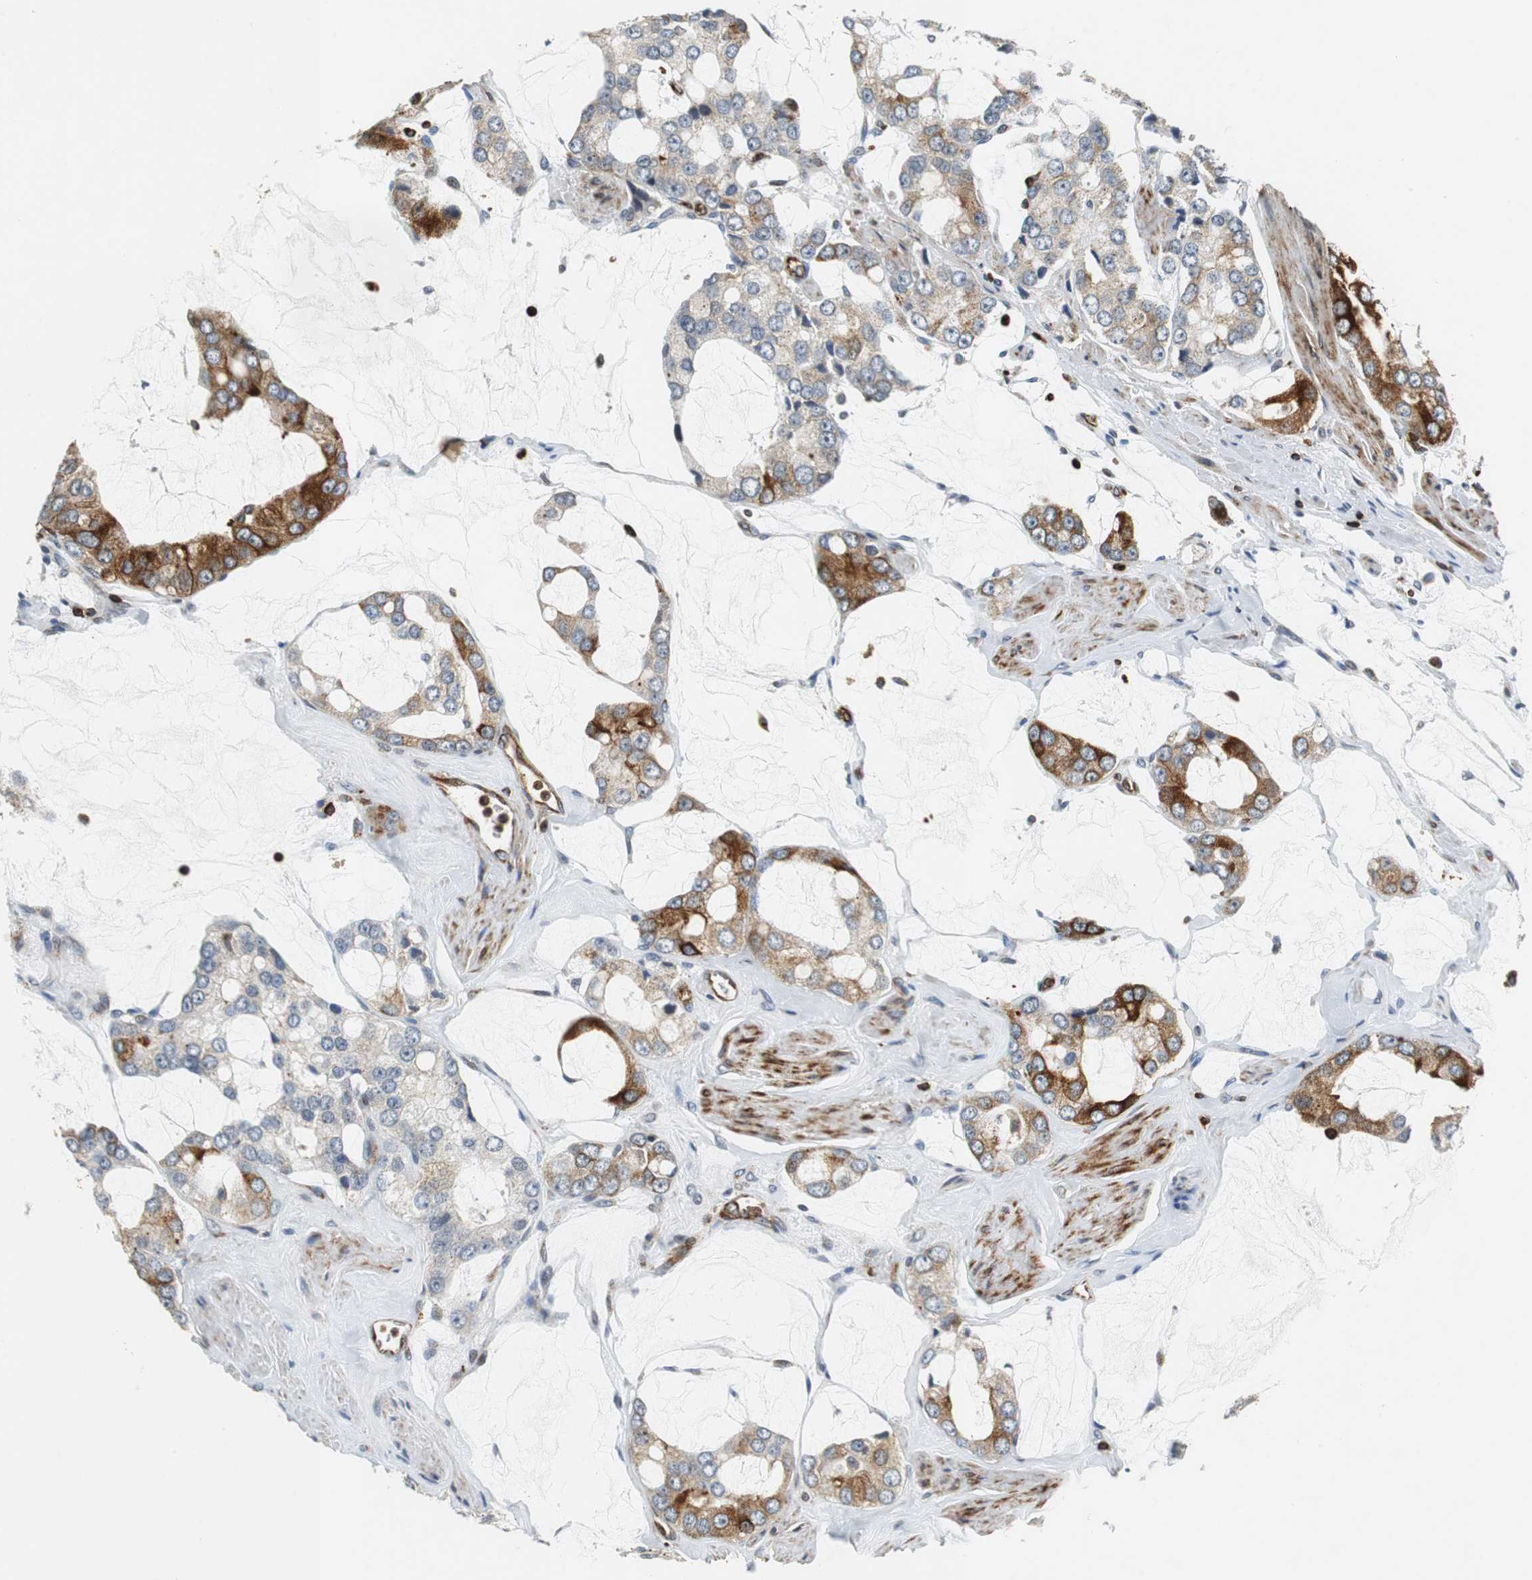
{"staining": {"intensity": "strong", "quantity": "25%-75%", "location": "cytoplasmic/membranous"}, "tissue": "prostate cancer", "cell_type": "Tumor cells", "image_type": "cancer", "snomed": [{"axis": "morphology", "description": "Adenocarcinoma, High grade"}, {"axis": "topography", "description": "Prostate"}], "caption": "Prostate cancer (adenocarcinoma (high-grade)) stained with immunohistochemistry (IHC) displays strong cytoplasmic/membranous expression in about 25%-75% of tumor cells.", "gene": "TUBA4A", "patient": {"sex": "male", "age": 67}}